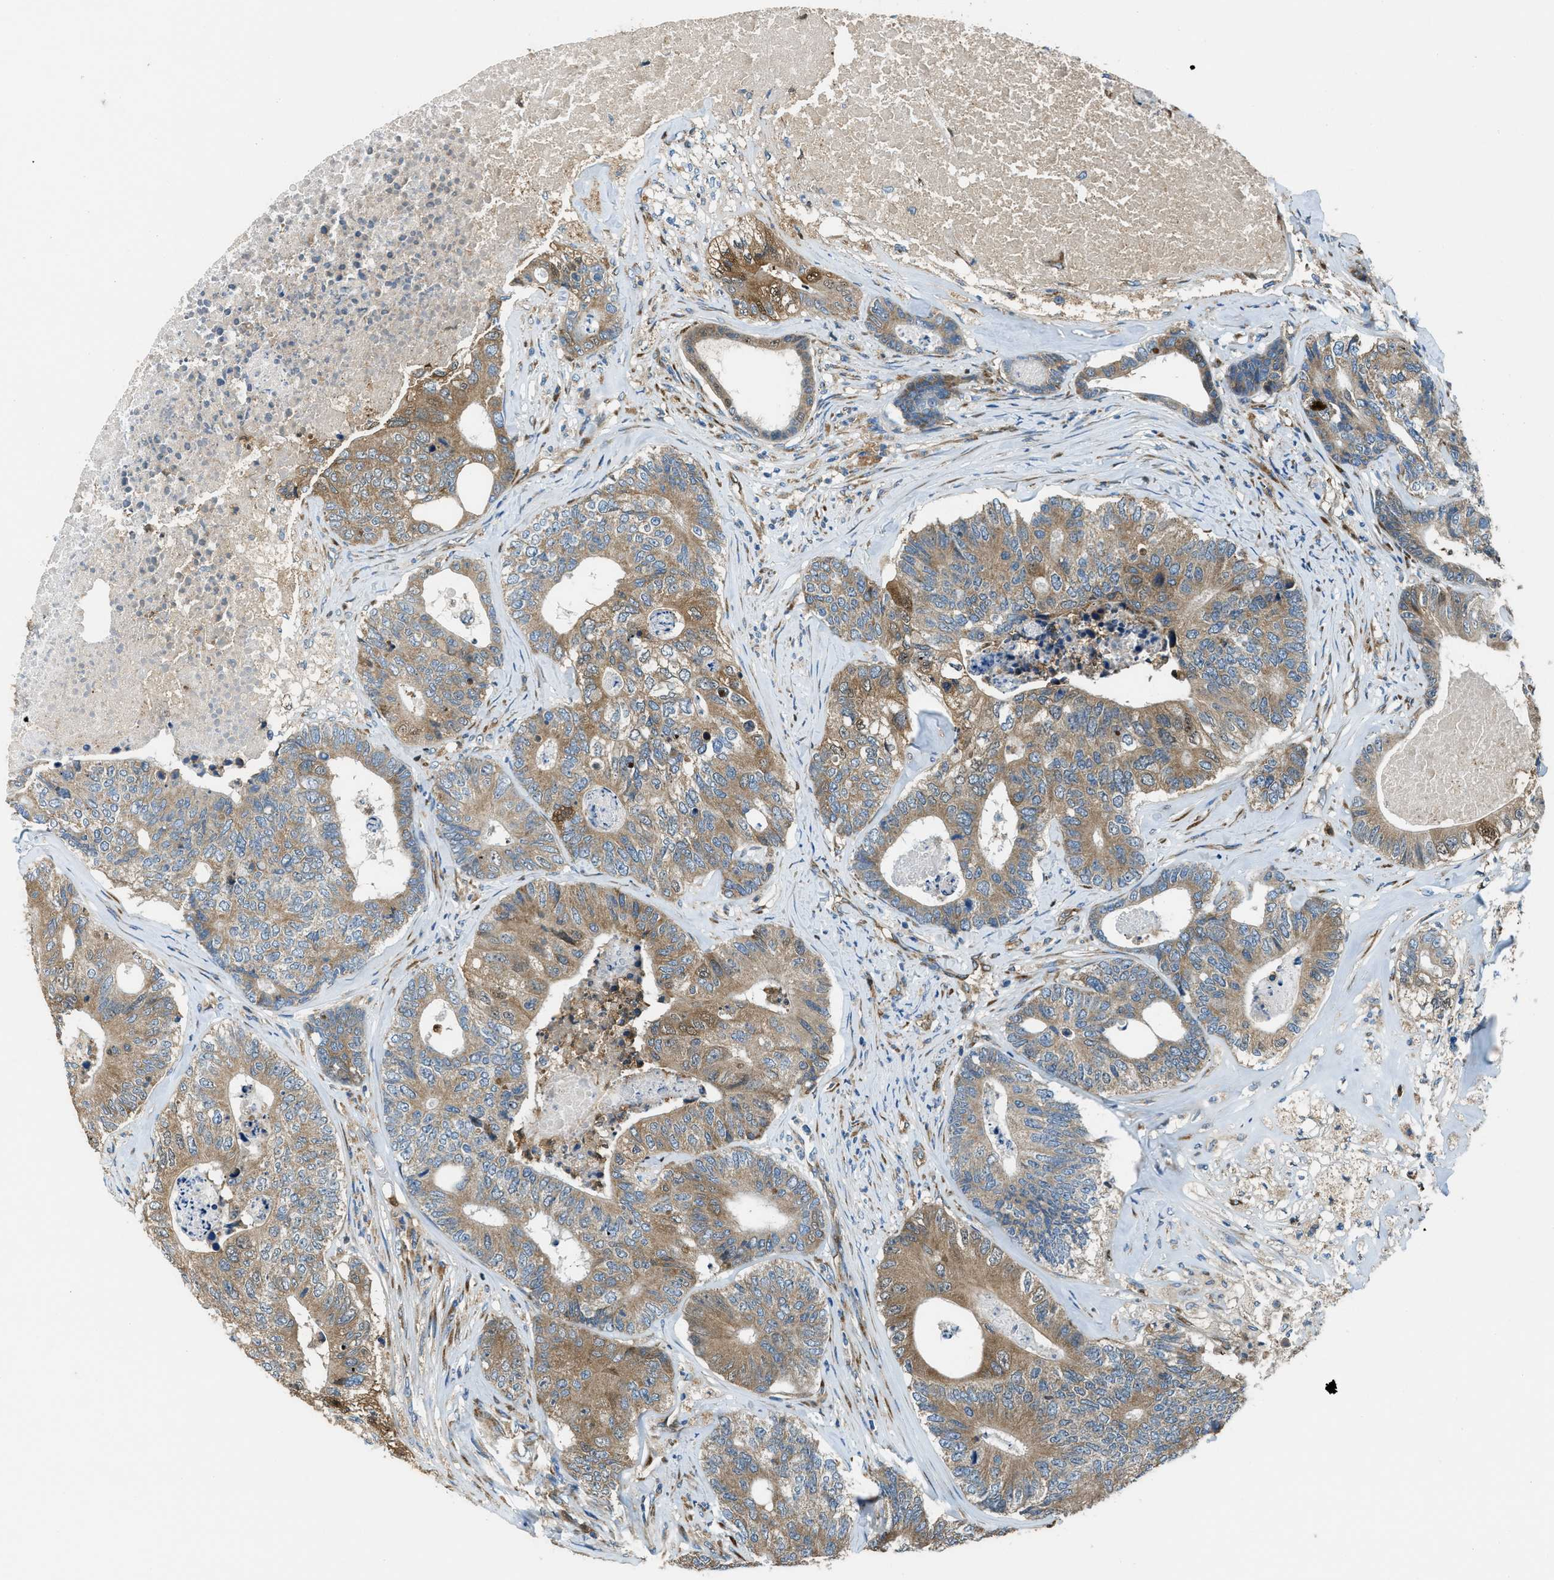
{"staining": {"intensity": "moderate", "quantity": ">75%", "location": "cytoplasmic/membranous"}, "tissue": "colorectal cancer", "cell_type": "Tumor cells", "image_type": "cancer", "snomed": [{"axis": "morphology", "description": "Adenocarcinoma, NOS"}, {"axis": "topography", "description": "Colon"}], "caption": "IHC photomicrograph of colorectal cancer (adenocarcinoma) stained for a protein (brown), which displays medium levels of moderate cytoplasmic/membranous expression in about >75% of tumor cells.", "gene": "GIMAP8", "patient": {"sex": "female", "age": 67}}